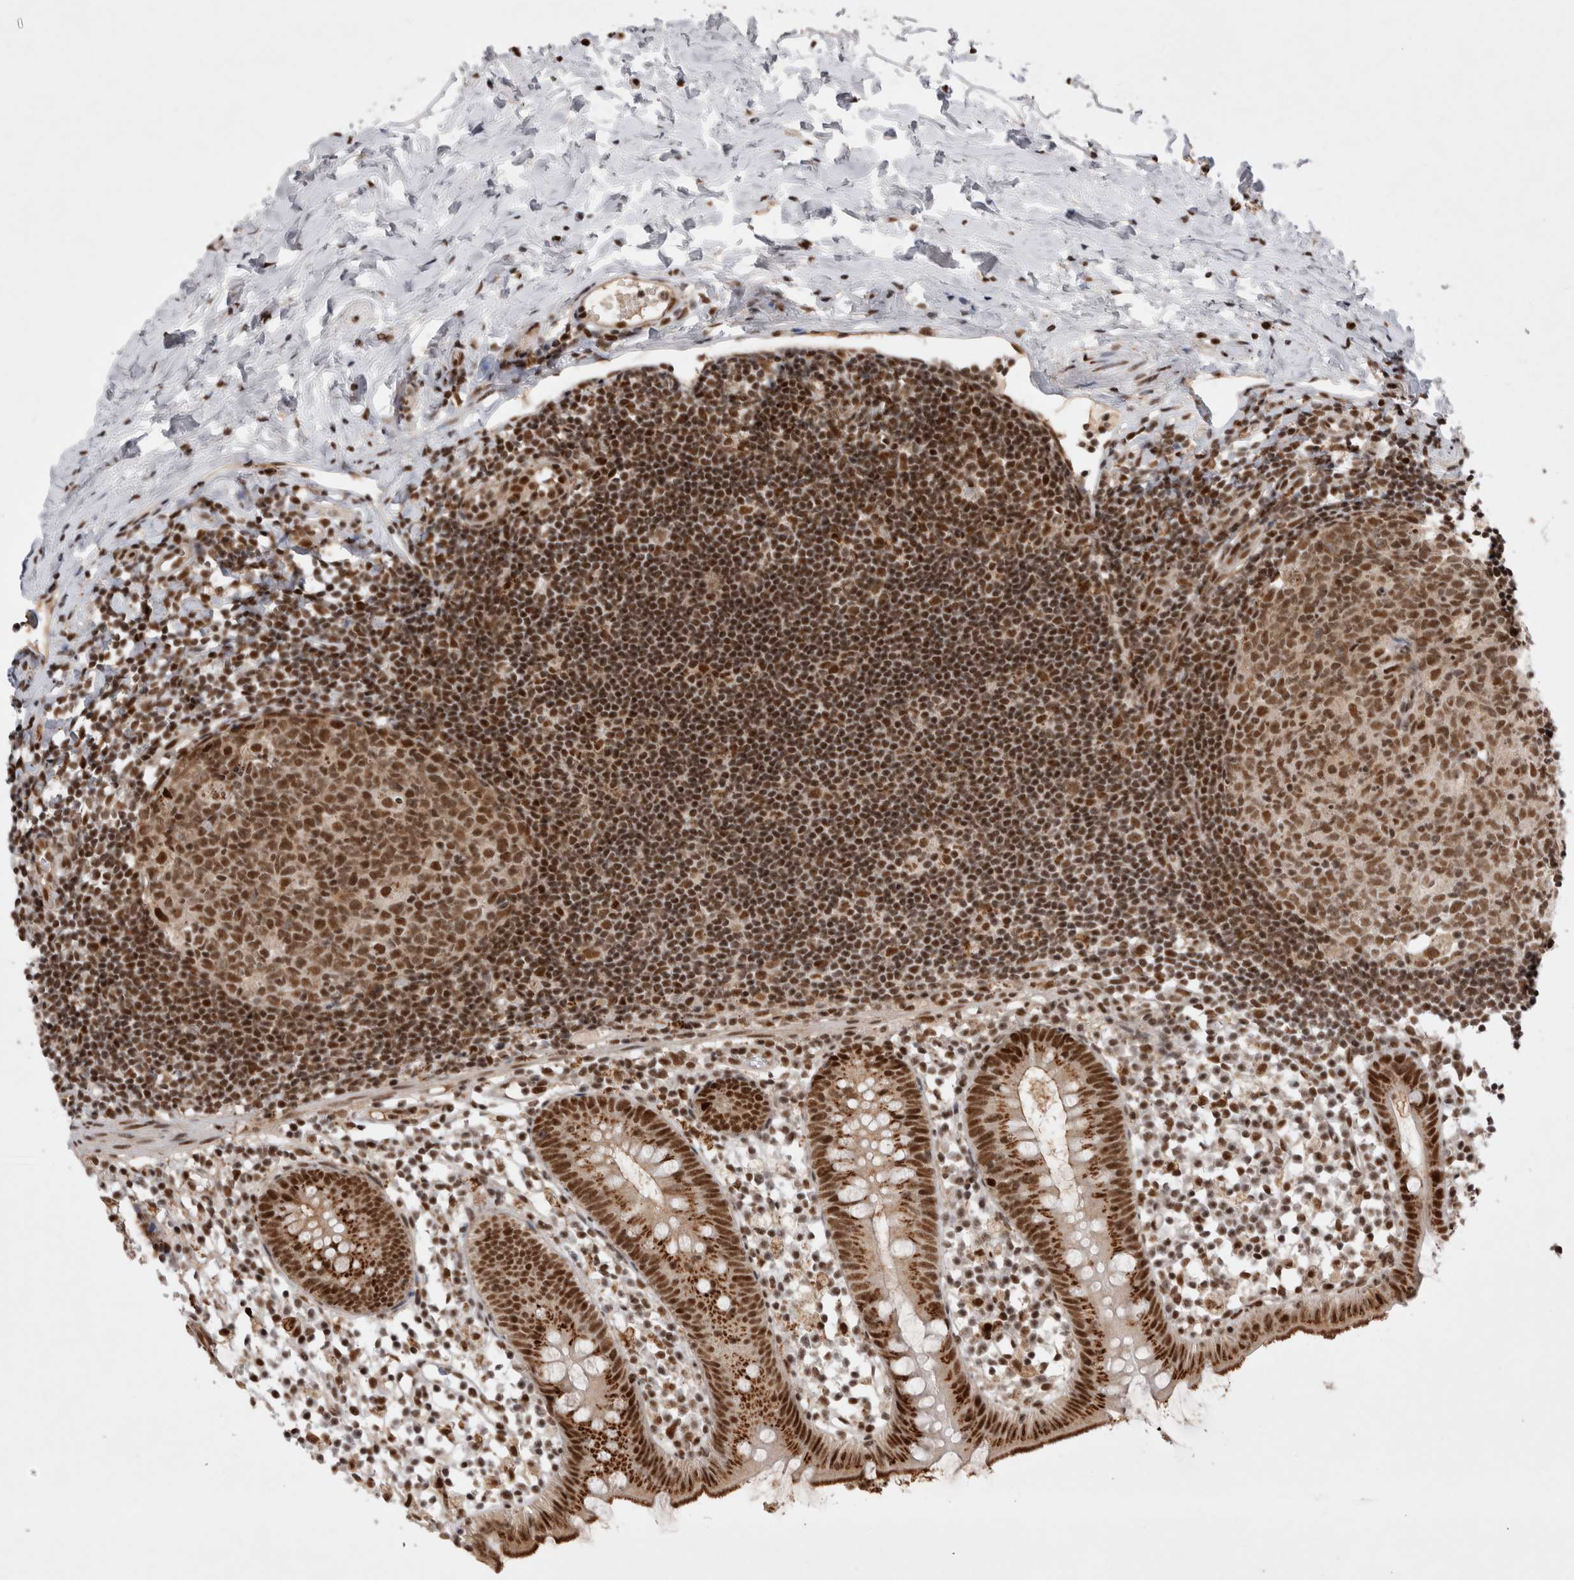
{"staining": {"intensity": "strong", "quantity": ">75%", "location": "cytoplasmic/membranous,nuclear"}, "tissue": "appendix", "cell_type": "Glandular cells", "image_type": "normal", "snomed": [{"axis": "morphology", "description": "Normal tissue, NOS"}, {"axis": "topography", "description": "Appendix"}], "caption": "Appendix stained with DAB (3,3'-diaminobenzidine) IHC demonstrates high levels of strong cytoplasmic/membranous,nuclear staining in about >75% of glandular cells.", "gene": "EYA2", "patient": {"sex": "female", "age": 20}}